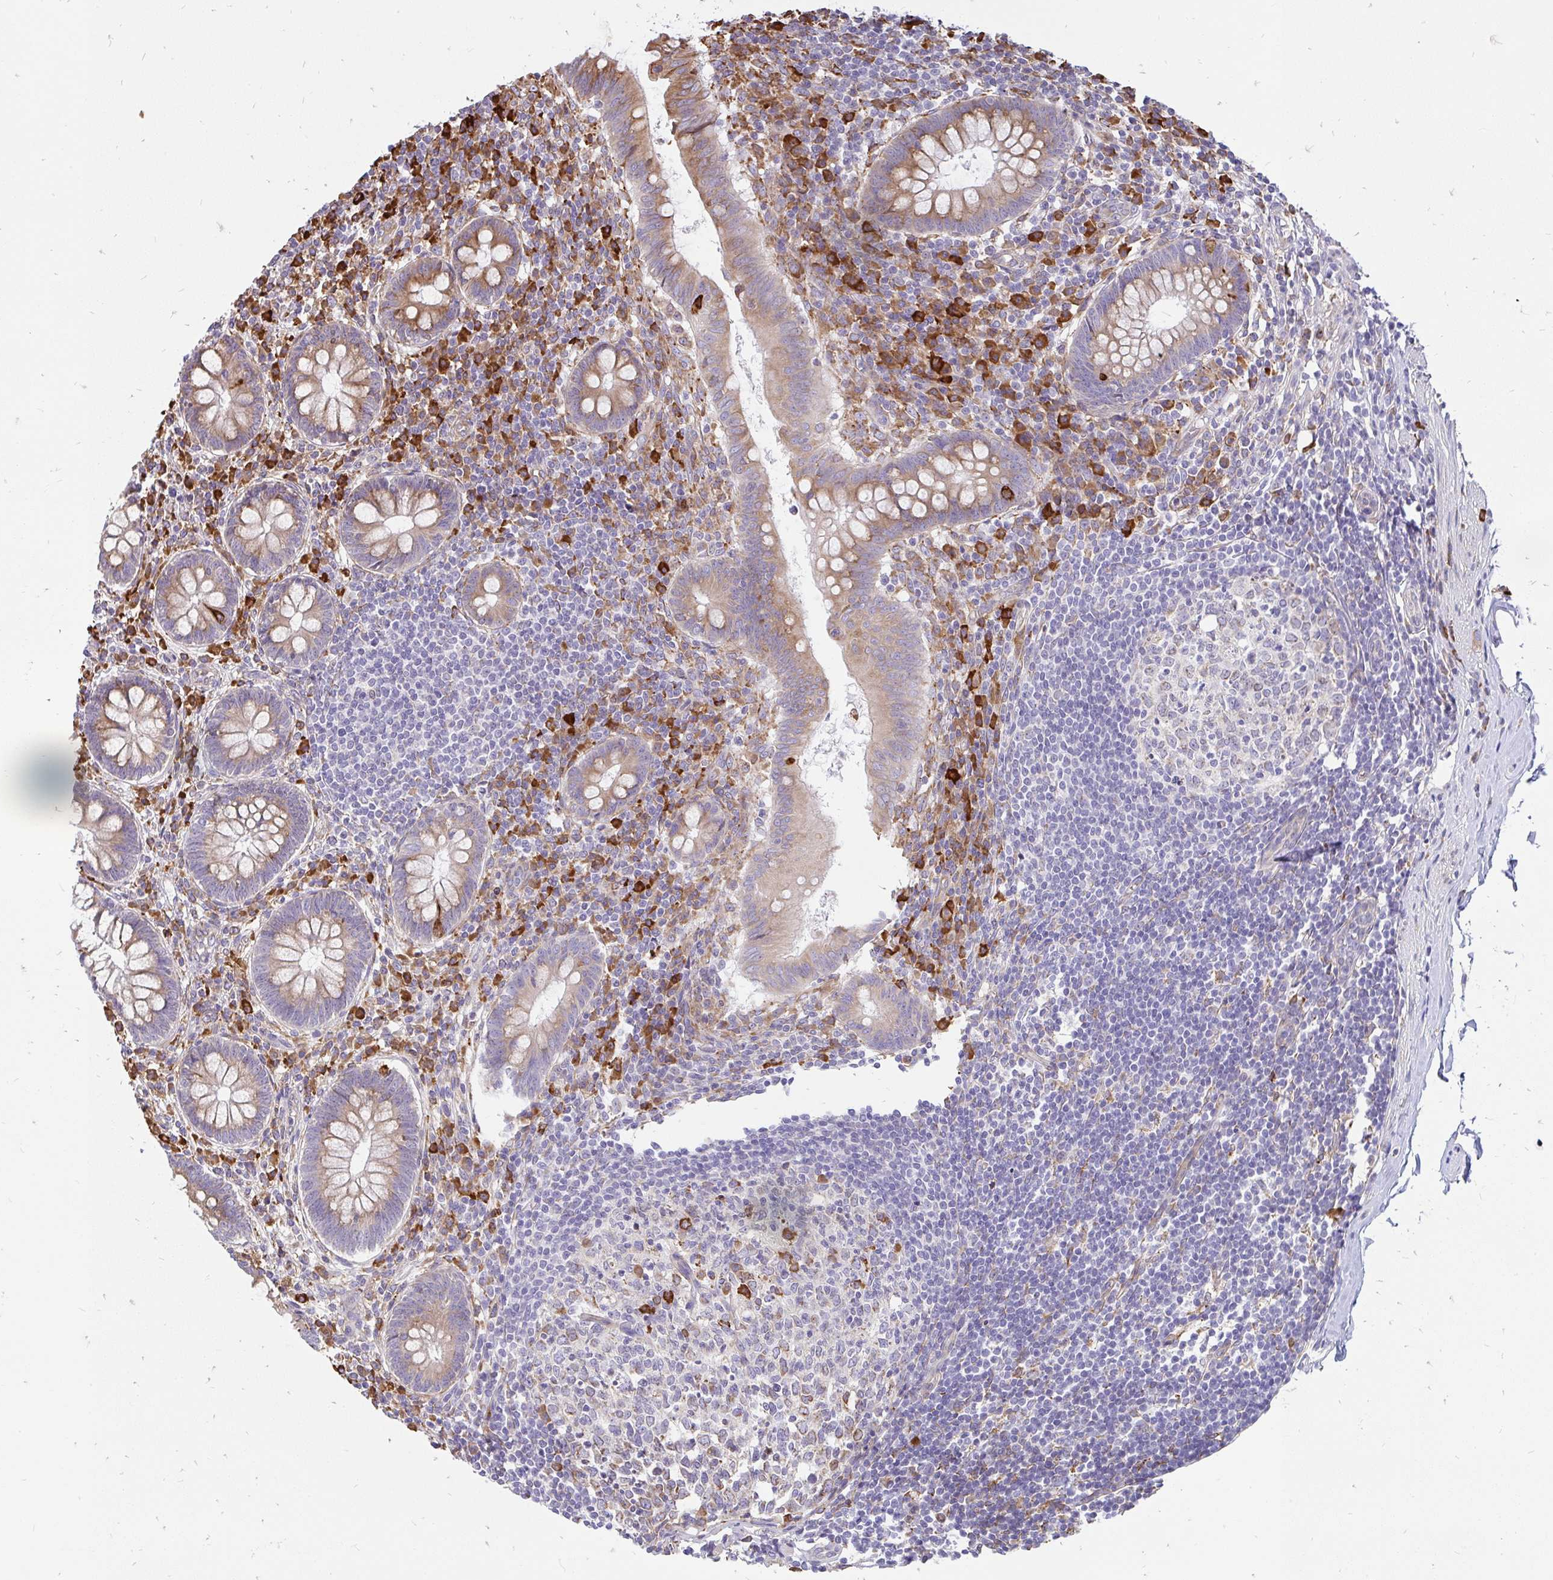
{"staining": {"intensity": "moderate", "quantity": ">75%", "location": "cytoplasmic/membranous"}, "tissue": "appendix", "cell_type": "Glandular cells", "image_type": "normal", "snomed": [{"axis": "morphology", "description": "Normal tissue, NOS"}, {"axis": "topography", "description": "Appendix"}], "caption": "Benign appendix demonstrates moderate cytoplasmic/membranous positivity in approximately >75% of glandular cells, visualized by immunohistochemistry.", "gene": "EML5", "patient": {"sex": "female", "age": 56}}